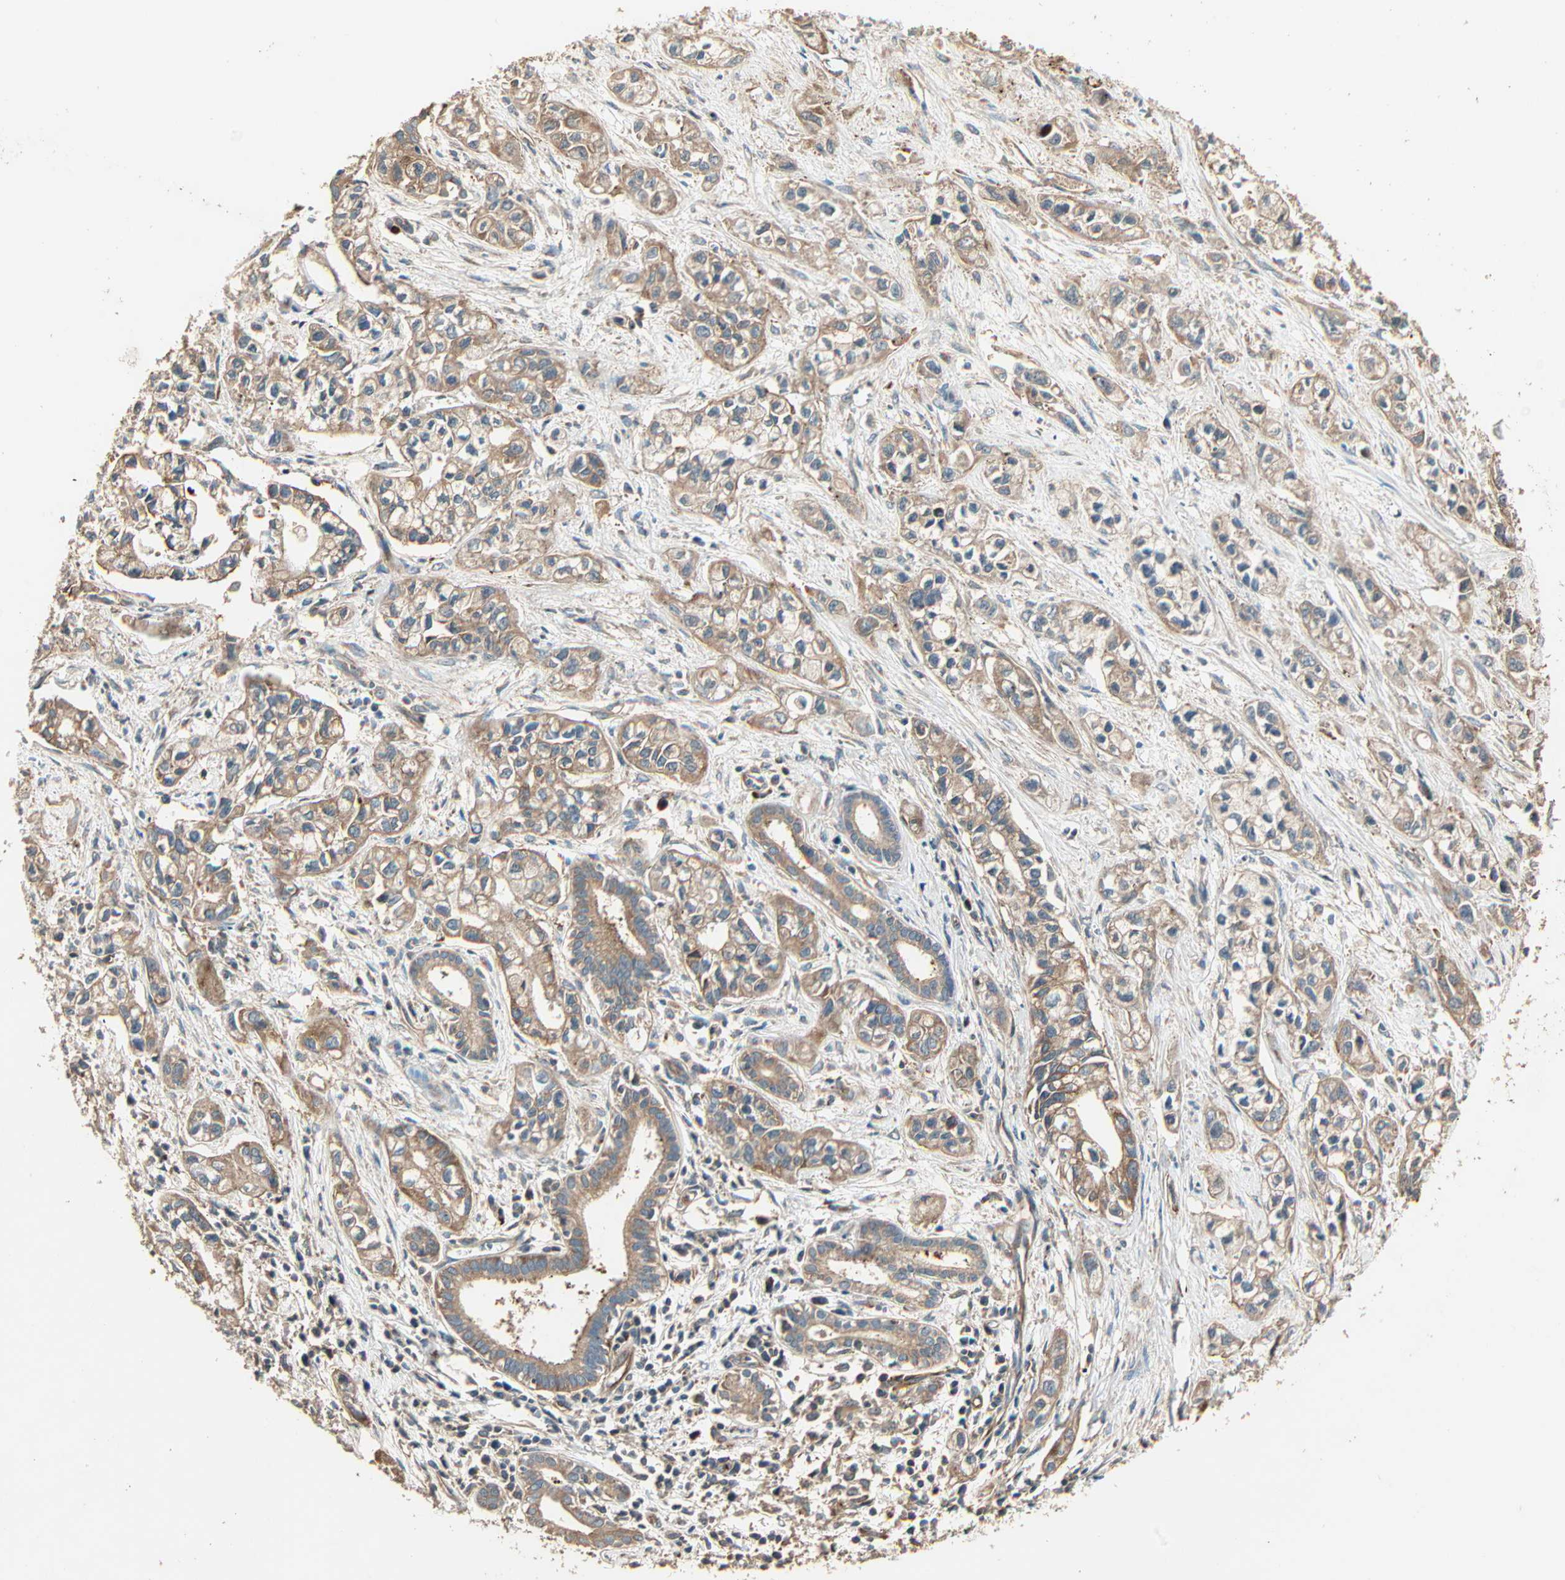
{"staining": {"intensity": "moderate", "quantity": ">75%", "location": "cytoplasmic/membranous"}, "tissue": "pancreatic cancer", "cell_type": "Tumor cells", "image_type": "cancer", "snomed": [{"axis": "morphology", "description": "Adenocarcinoma, NOS"}, {"axis": "topography", "description": "Pancreas"}], "caption": "Adenocarcinoma (pancreatic) tissue shows moderate cytoplasmic/membranous staining in approximately >75% of tumor cells, visualized by immunohistochemistry.", "gene": "GALK1", "patient": {"sex": "male", "age": 74}}